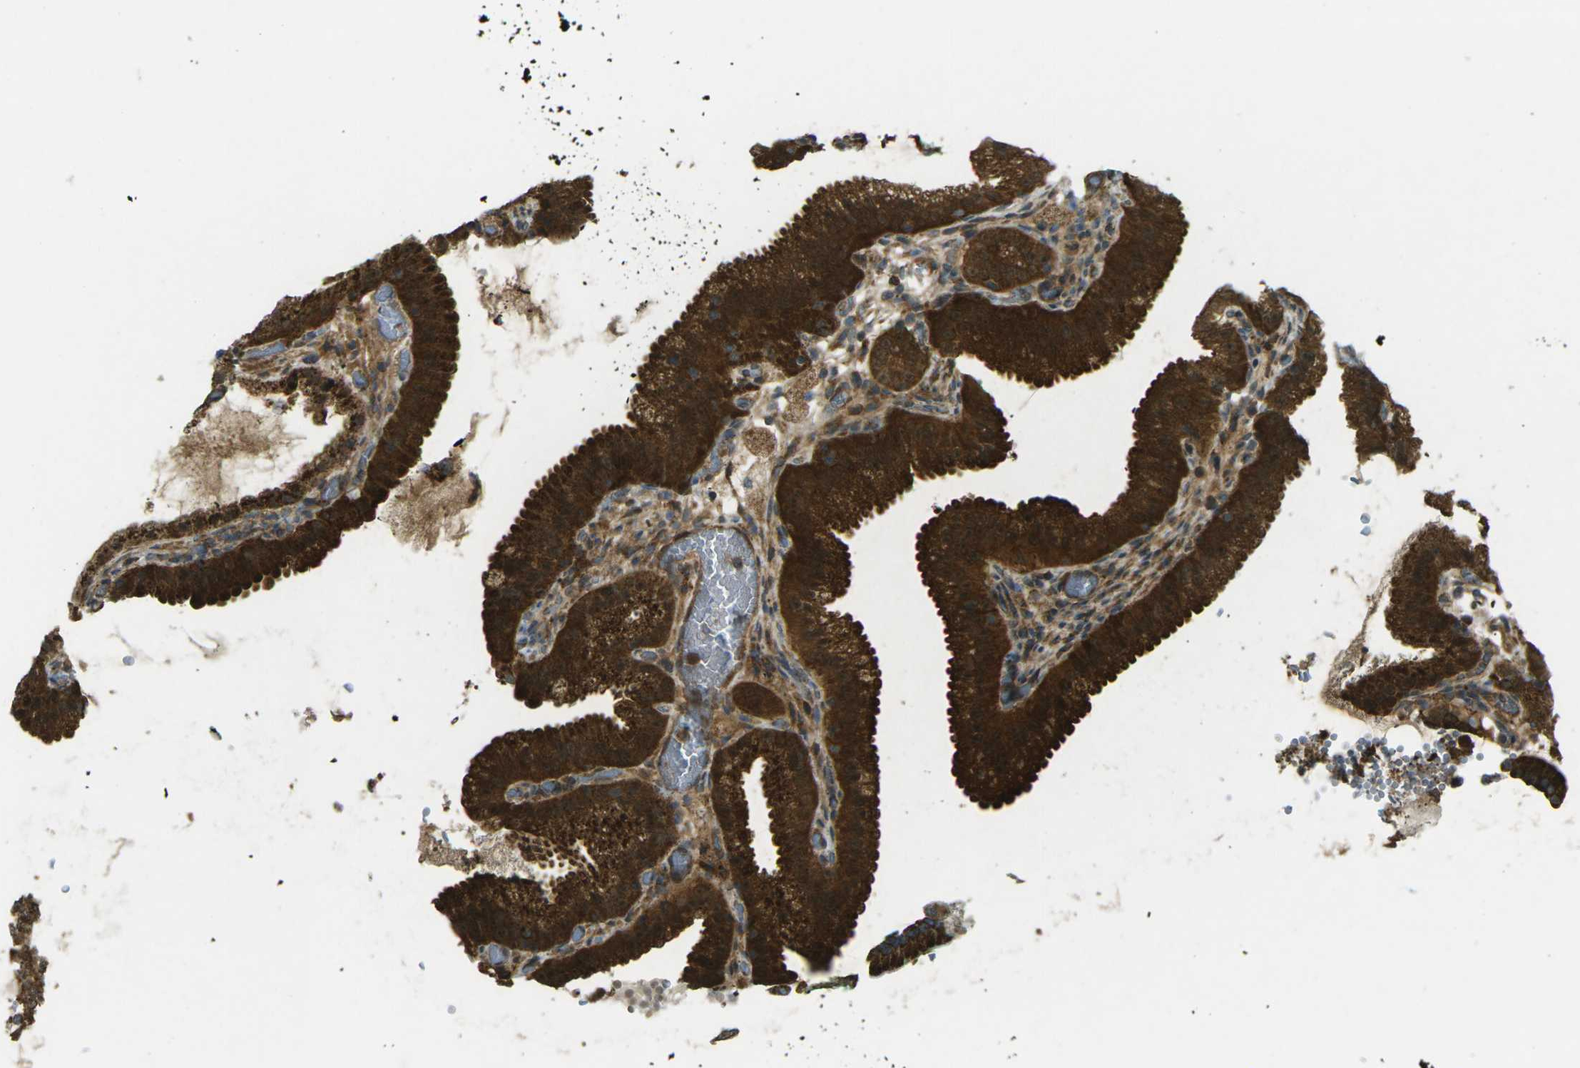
{"staining": {"intensity": "strong", "quantity": ">75%", "location": "cytoplasmic/membranous"}, "tissue": "gallbladder", "cell_type": "Glandular cells", "image_type": "normal", "snomed": [{"axis": "morphology", "description": "Normal tissue, NOS"}, {"axis": "topography", "description": "Gallbladder"}], "caption": "Protein expression analysis of unremarkable gallbladder reveals strong cytoplasmic/membranous positivity in about >75% of glandular cells.", "gene": "CHMP3", "patient": {"sex": "male", "age": 54}}